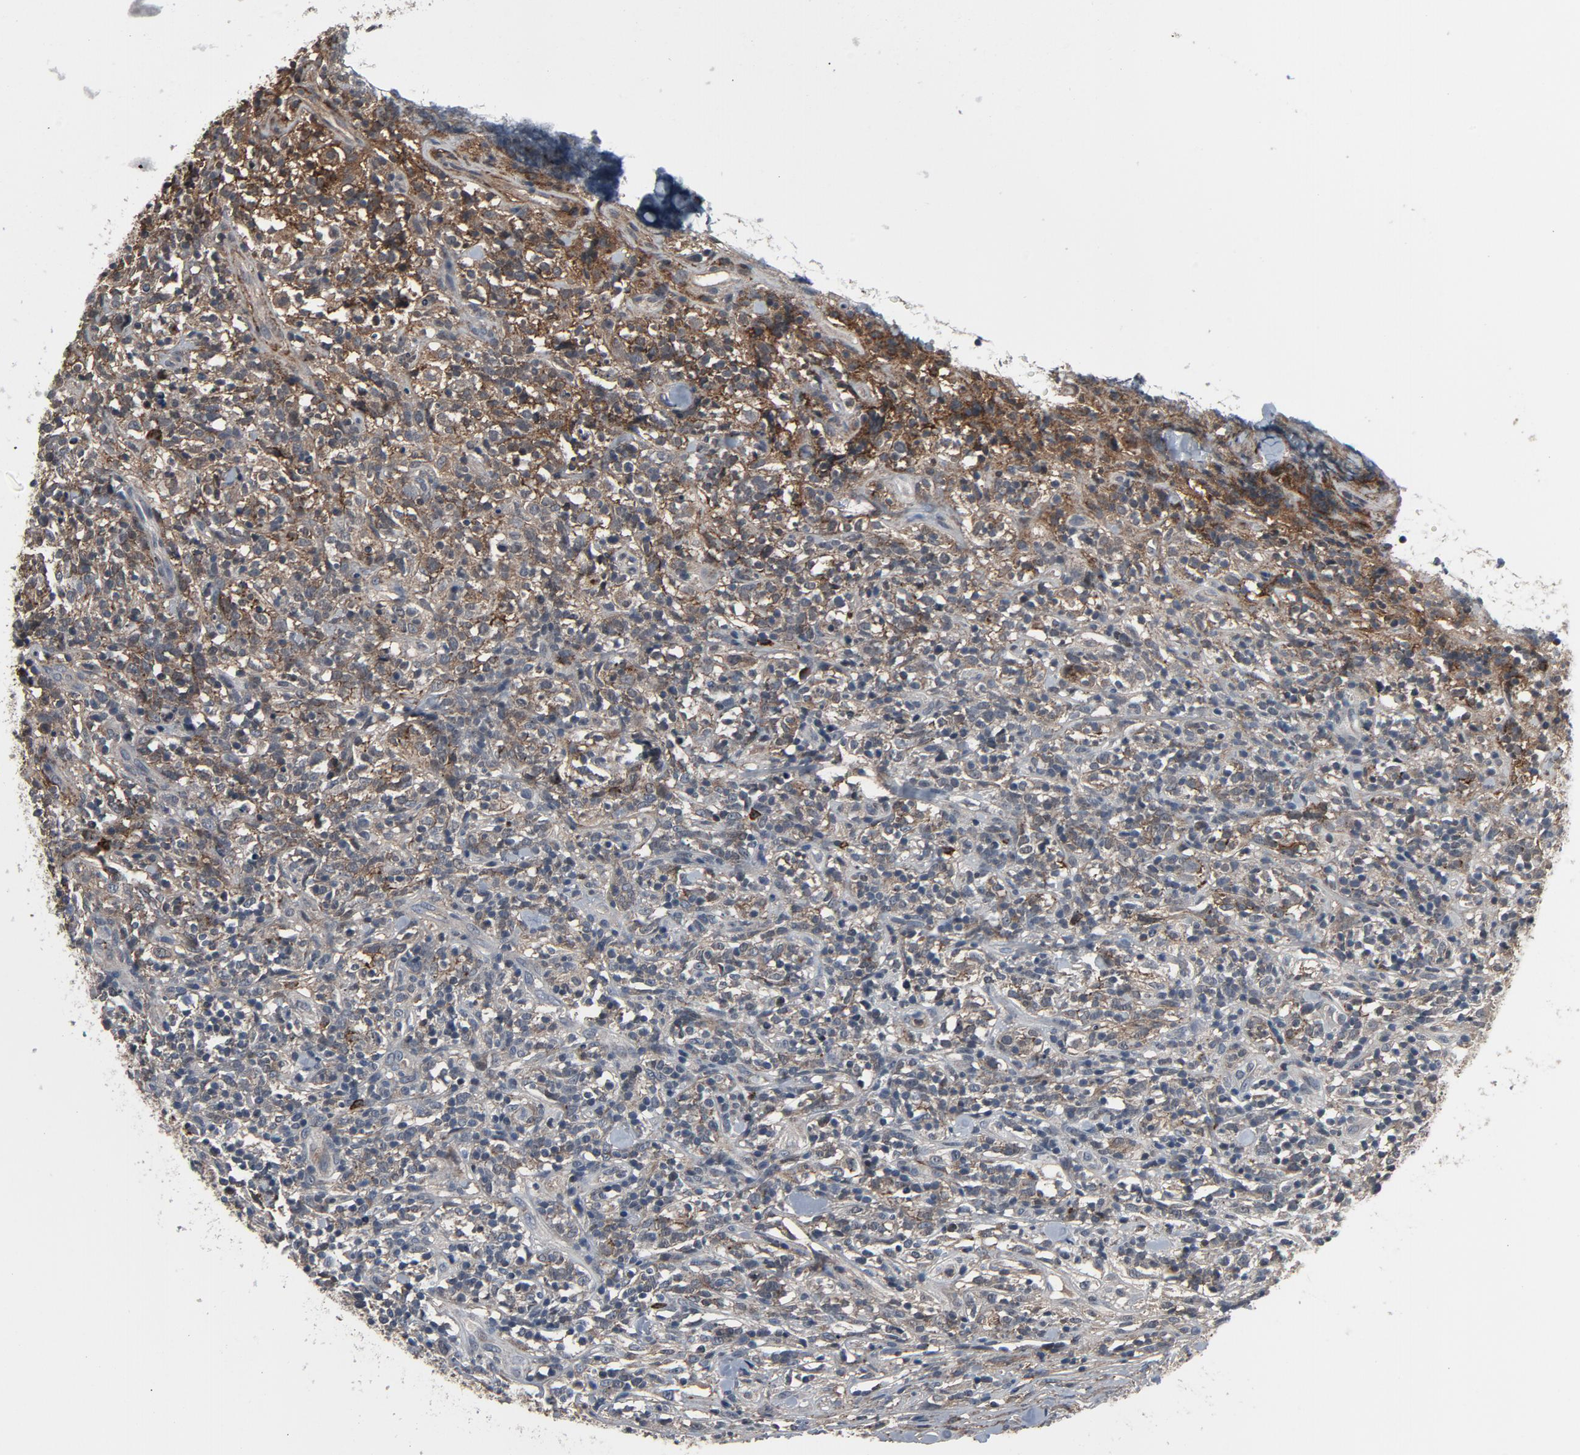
{"staining": {"intensity": "negative", "quantity": "none", "location": "none"}, "tissue": "lymphoma", "cell_type": "Tumor cells", "image_type": "cancer", "snomed": [{"axis": "morphology", "description": "Malignant lymphoma, non-Hodgkin's type, High grade"}, {"axis": "topography", "description": "Lymph node"}], "caption": "Malignant lymphoma, non-Hodgkin's type (high-grade) was stained to show a protein in brown. There is no significant positivity in tumor cells. (DAB immunohistochemistry with hematoxylin counter stain).", "gene": "PDZD4", "patient": {"sex": "female", "age": 73}}